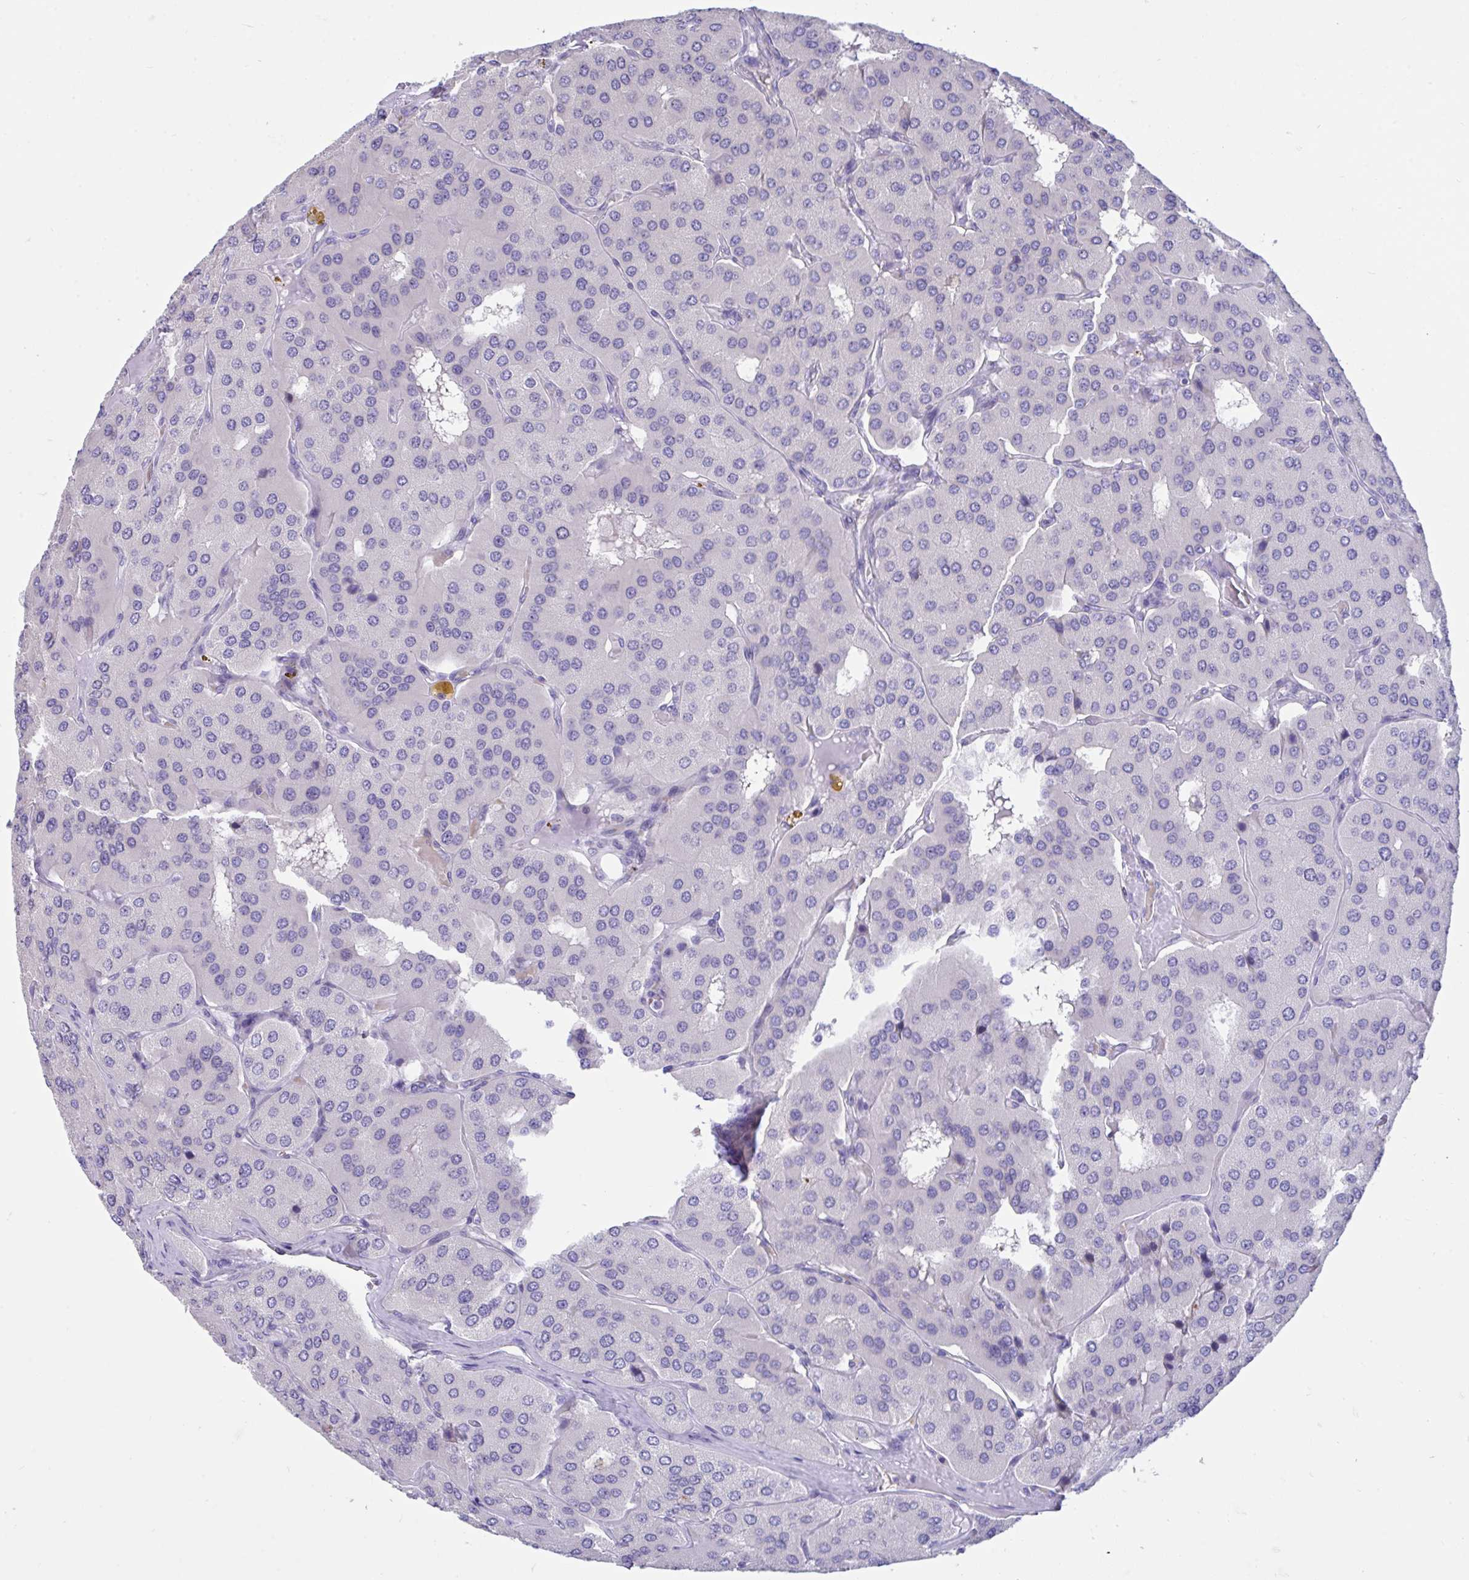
{"staining": {"intensity": "negative", "quantity": "none", "location": "none"}, "tissue": "parathyroid gland", "cell_type": "Glandular cells", "image_type": "normal", "snomed": [{"axis": "morphology", "description": "Normal tissue, NOS"}, {"axis": "morphology", "description": "Adenoma, NOS"}, {"axis": "topography", "description": "Parathyroid gland"}], "caption": "DAB immunohistochemical staining of unremarkable parathyroid gland displays no significant expression in glandular cells. (DAB (3,3'-diaminobenzidine) immunohistochemistry (IHC), high magnification).", "gene": "CENPQ", "patient": {"sex": "female", "age": 86}}